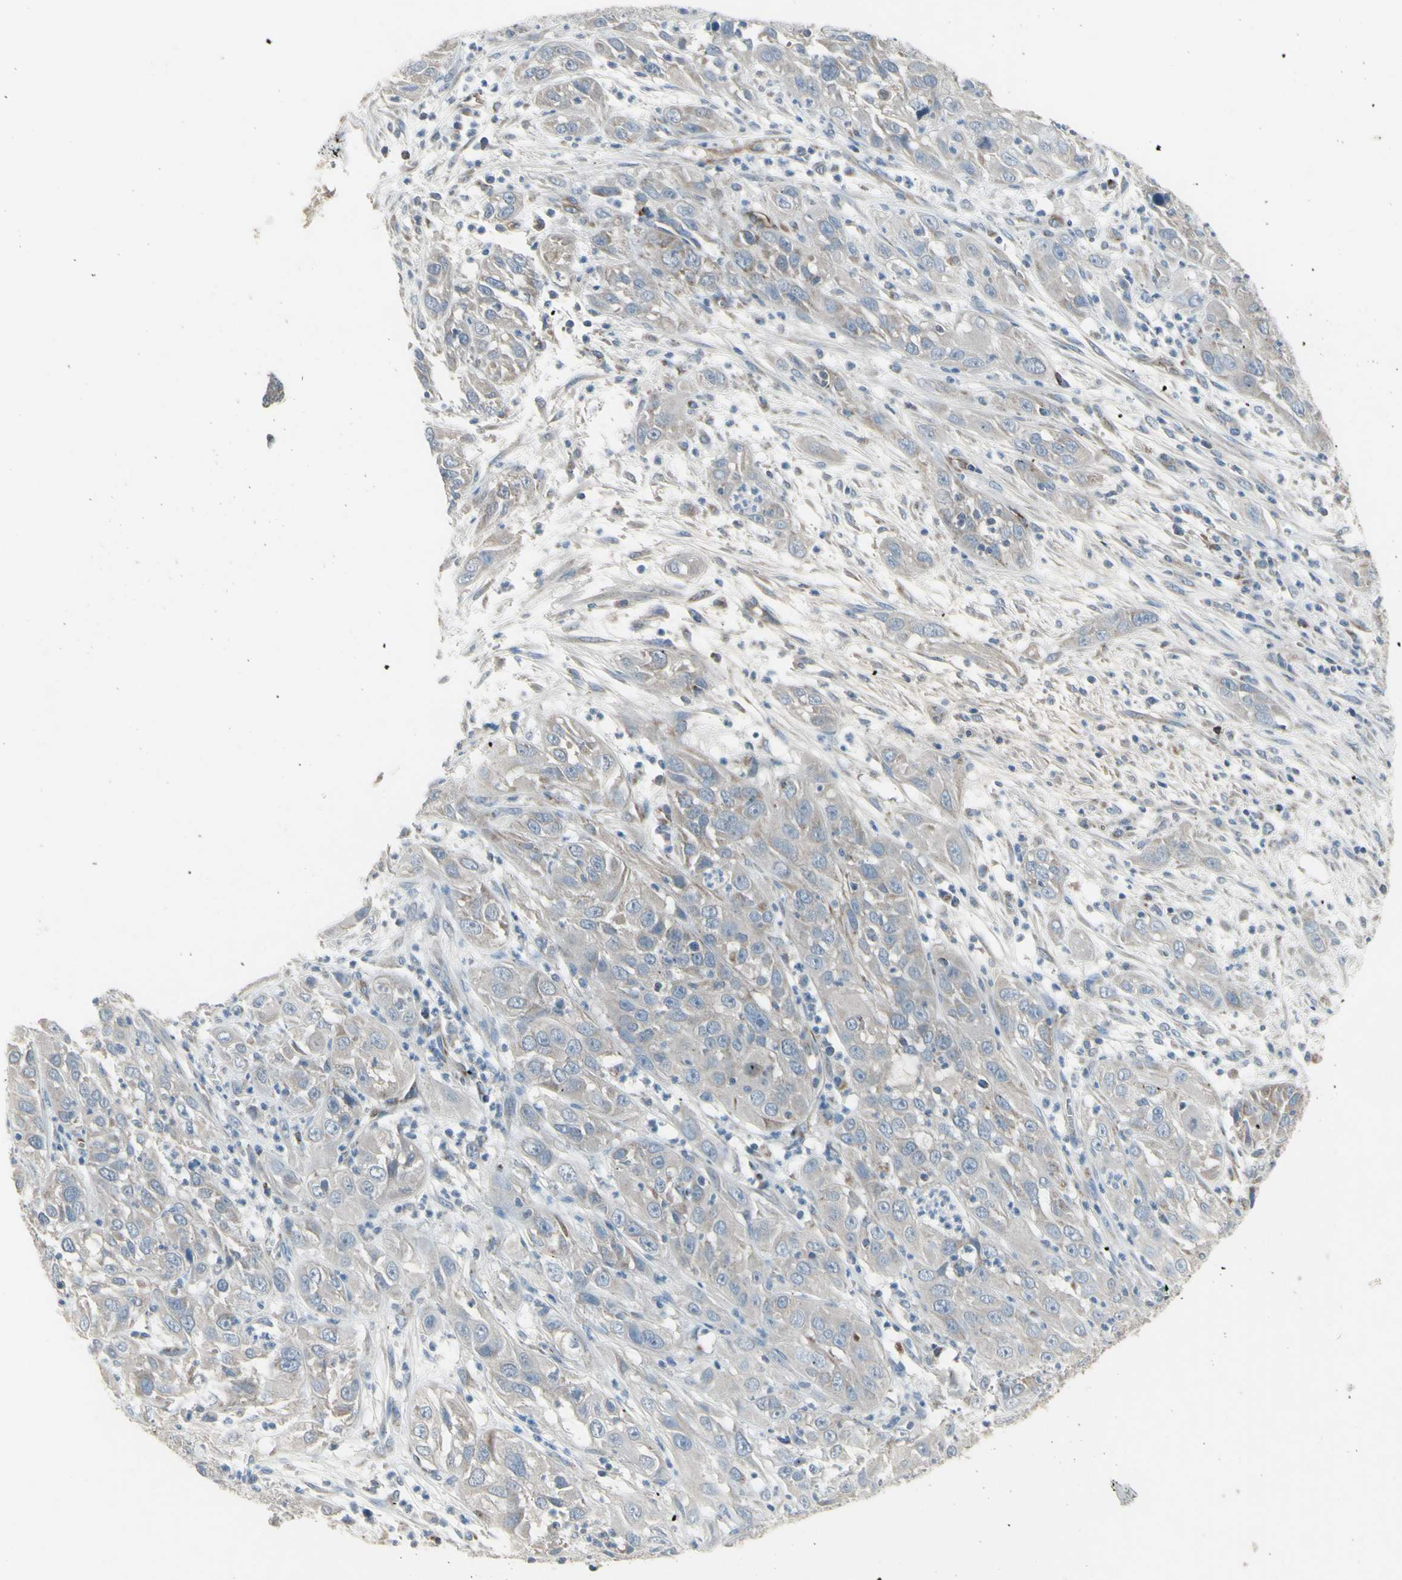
{"staining": {"intensity": "negative", "quantity": "none", "location": "none"}, "tissue": "cervical cancer", "cell_type": "Tumor cells", "image_type": "cancer", "snomed": [{"axis": "morphology", "description": "Squamous cell carcinoma, NOS"}, {"axis": "topography", "description": "Cervix"}], "caption": "This is a histopathology image of immunohistochemistry (IHC) staining of cervical cancer, which shows no expression in tumor cells.", "gene": "FAM171B", "patient": {"sex": "female", "age": 32}}